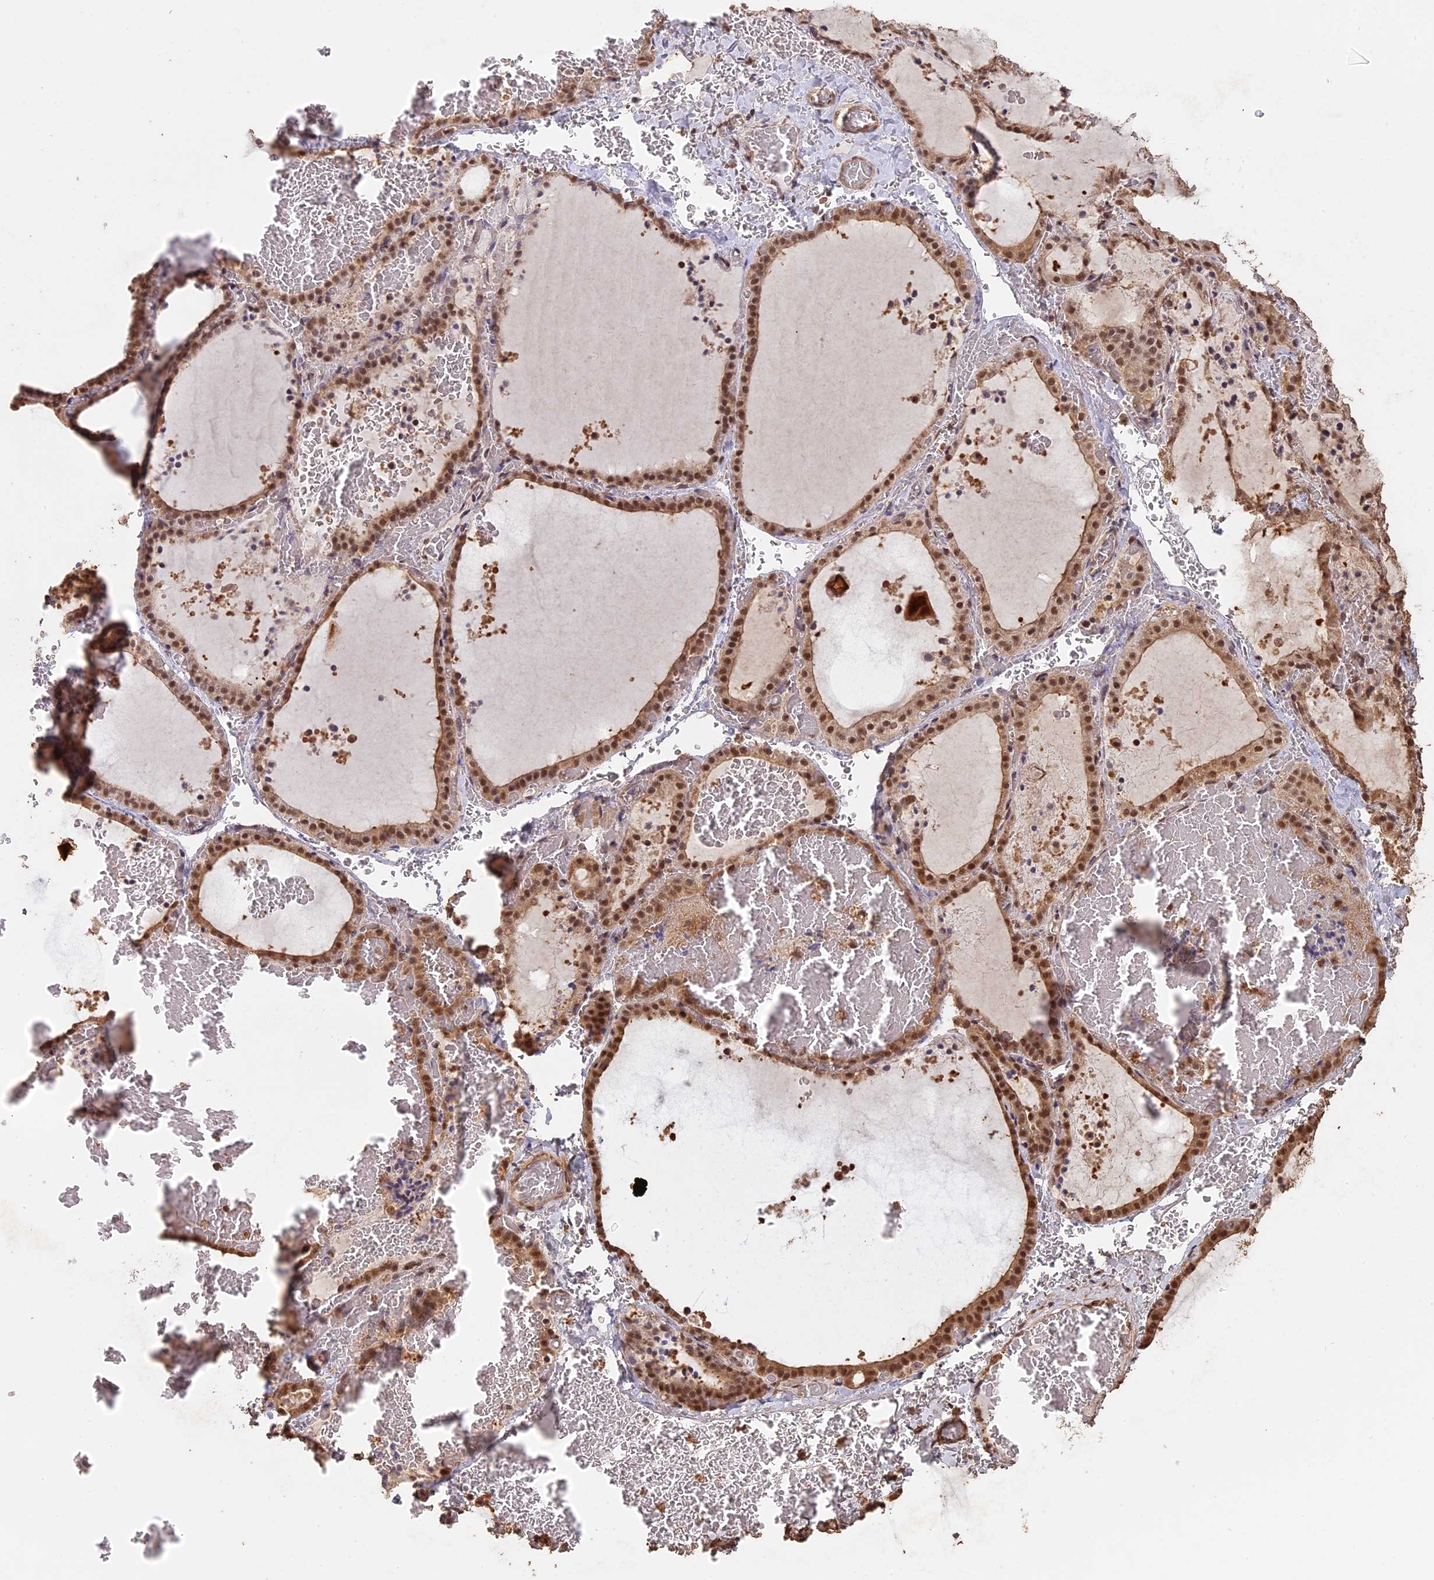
{"staining": {"intensity": "moderate", "quantity": ">75%", "location": "cytoplasmic/membranous,nuclear"}, "tissue": "thyroid gland", "cell_type": "Glandular cells", "image_type": "normal", "snomed": [{"axis": "morphology", "description": "Normal tissue, NOS"}, {"axis": "topography", "description": "Thyroid gland"}], "caption": "The micrograph demonstrates immunohistochemical staining of unremarkable thyroid gland. There is moderate cytoplasmic/membranous,nuclear positivity is present in approximately >75% of glandular cells. The protein of interest is stained brown, and the nuclei are stained in blue (DAB IHC with brightfield microscopy, high magnification).", "gene": "PSMC6", "patient": {"sex": "female", "age": 39}}